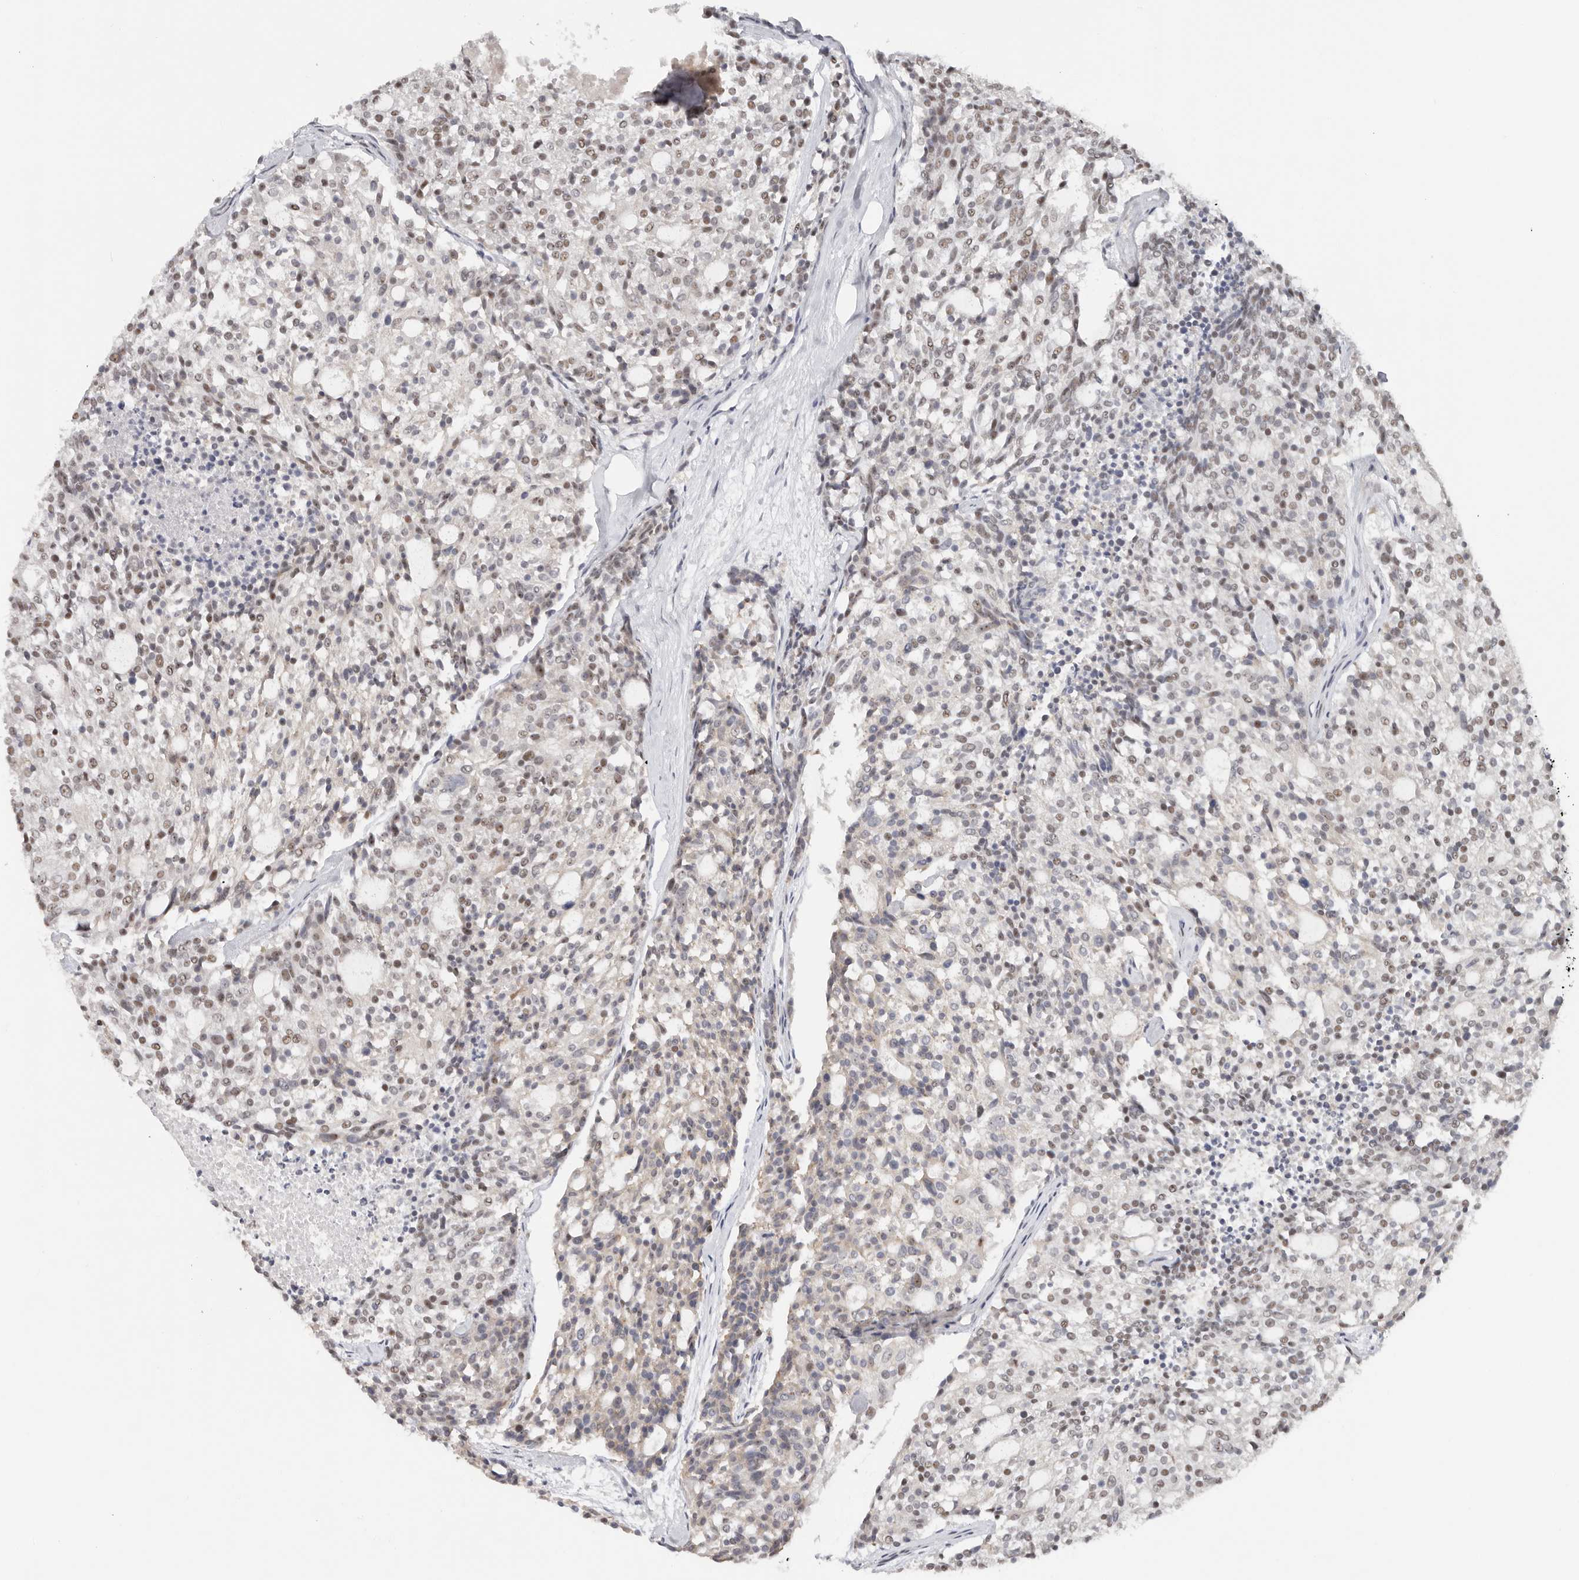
{"staining": {"intensity": "moderate", "quantity": "25%-75%", "location": "nuclear"}, "tissue": "carcinoid", "cell_type": "Tumor cells", "image_type": "cancer", "snomed": [{"axis": "morphology", "description": "Carcinoid, malignant, NOS"}, {"axis": "topography", "description": "Pancreas"}], "caption": "The image reveals immunohistochemical staining of carcinoid. There is moderate nuclear positivity is appreciated in approximately 25%-75% of tumor cells. (brown staining indicates protein expression, while blue staining denotes nuclei).", "gene": "LARP7", "patient": {"sex": "female", "age": 54}}